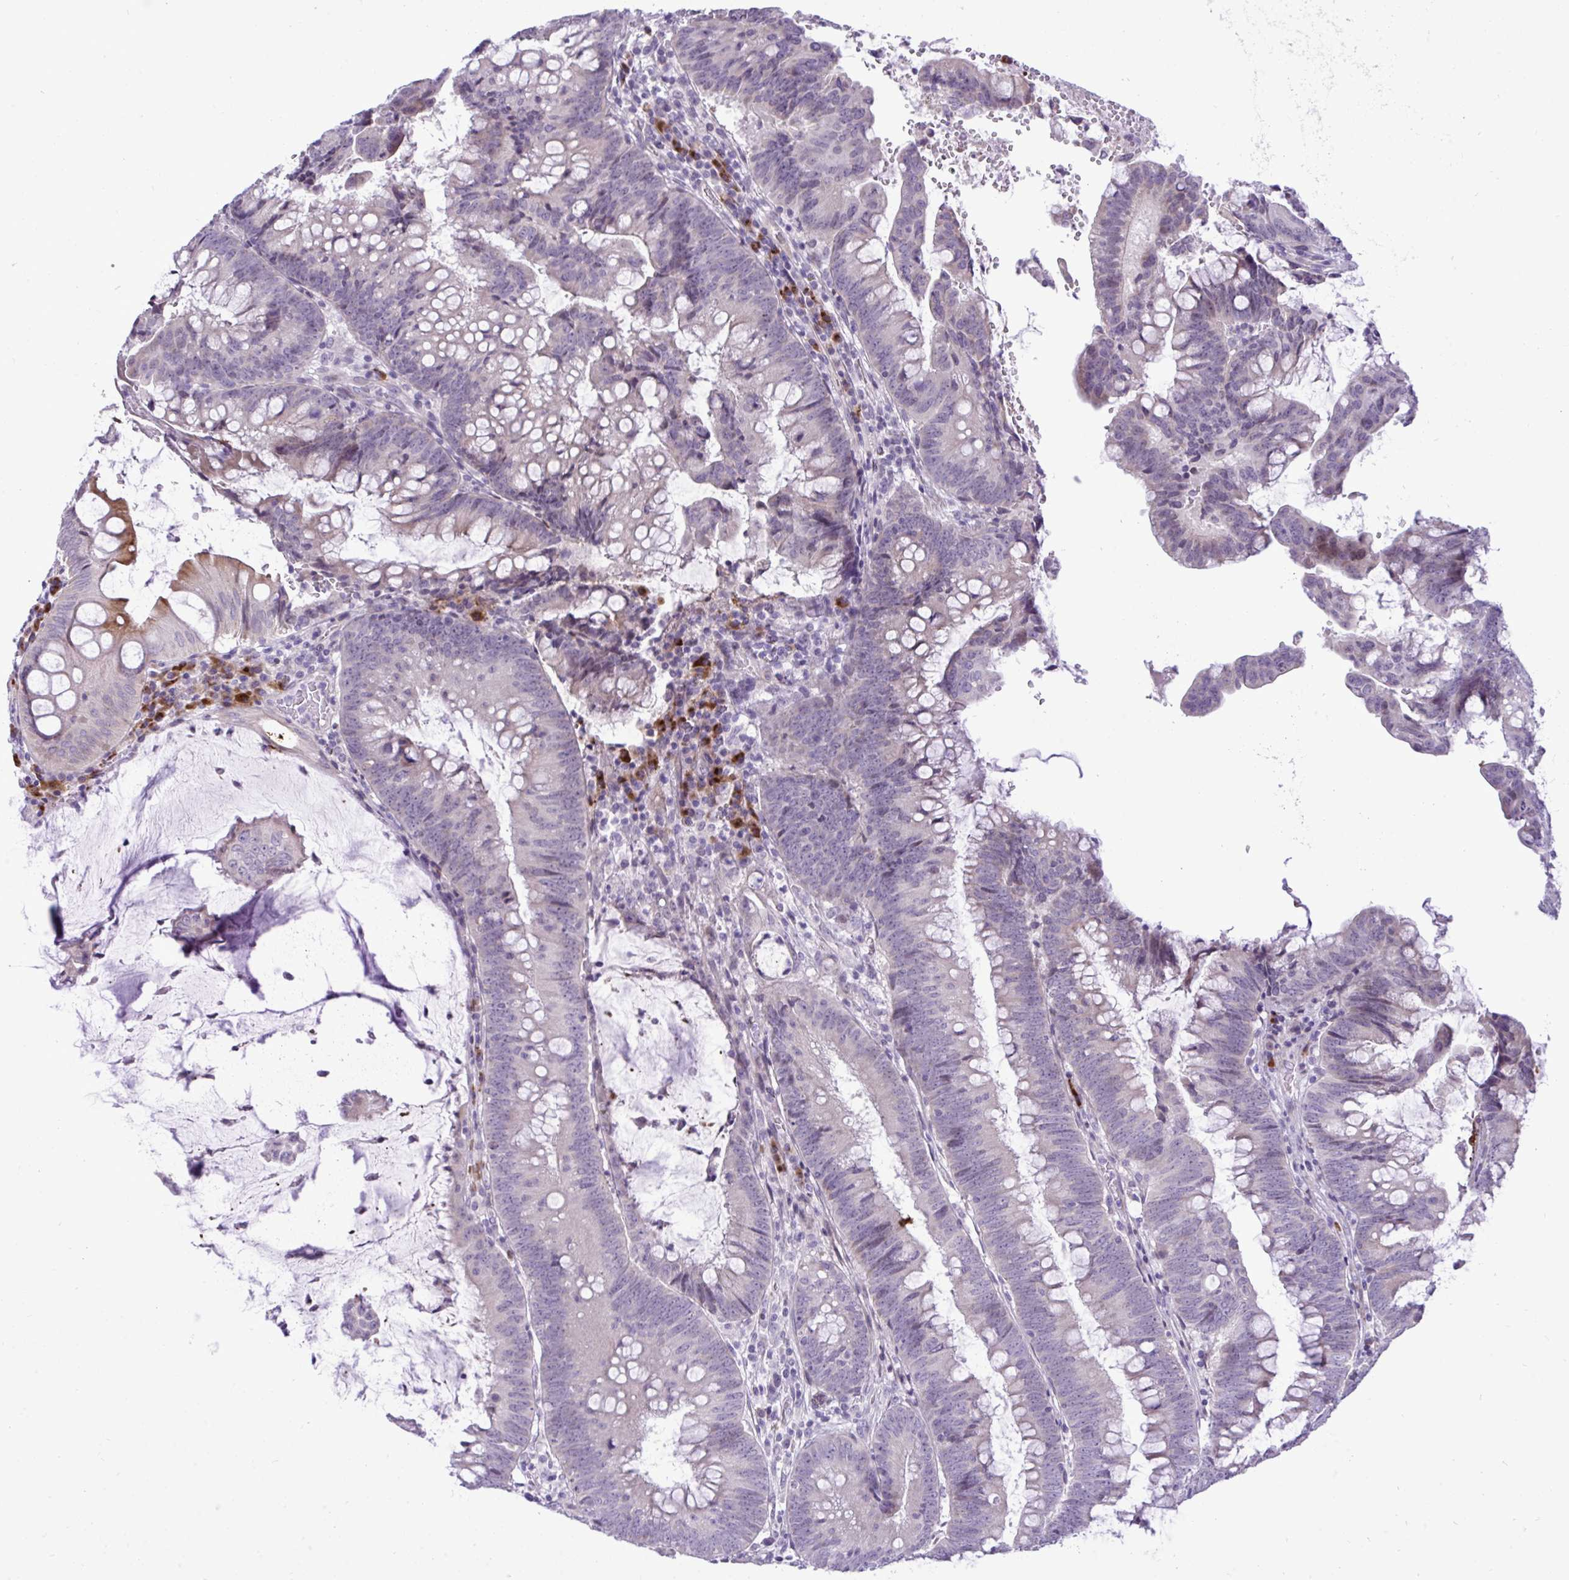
{"staining": {"intensity": "weak", "quantity": "<25%", "location": "cytoplasmic/membranous"}, "tissue": "colorectal cancer", "cell_type": "Tumor cells", "image_type": "cancer", "snomed": [{"axis": "morphology", "description": "Adenocarcinoma, NOS"}, {"axis": "topography", "description": "Colon"}], "caption": "IHC of colorectal adenocarcinoma demonstrates no expression in tumor cells.", "gene": "SPAG1", "patient": {"sex": "male", "age": 62}}